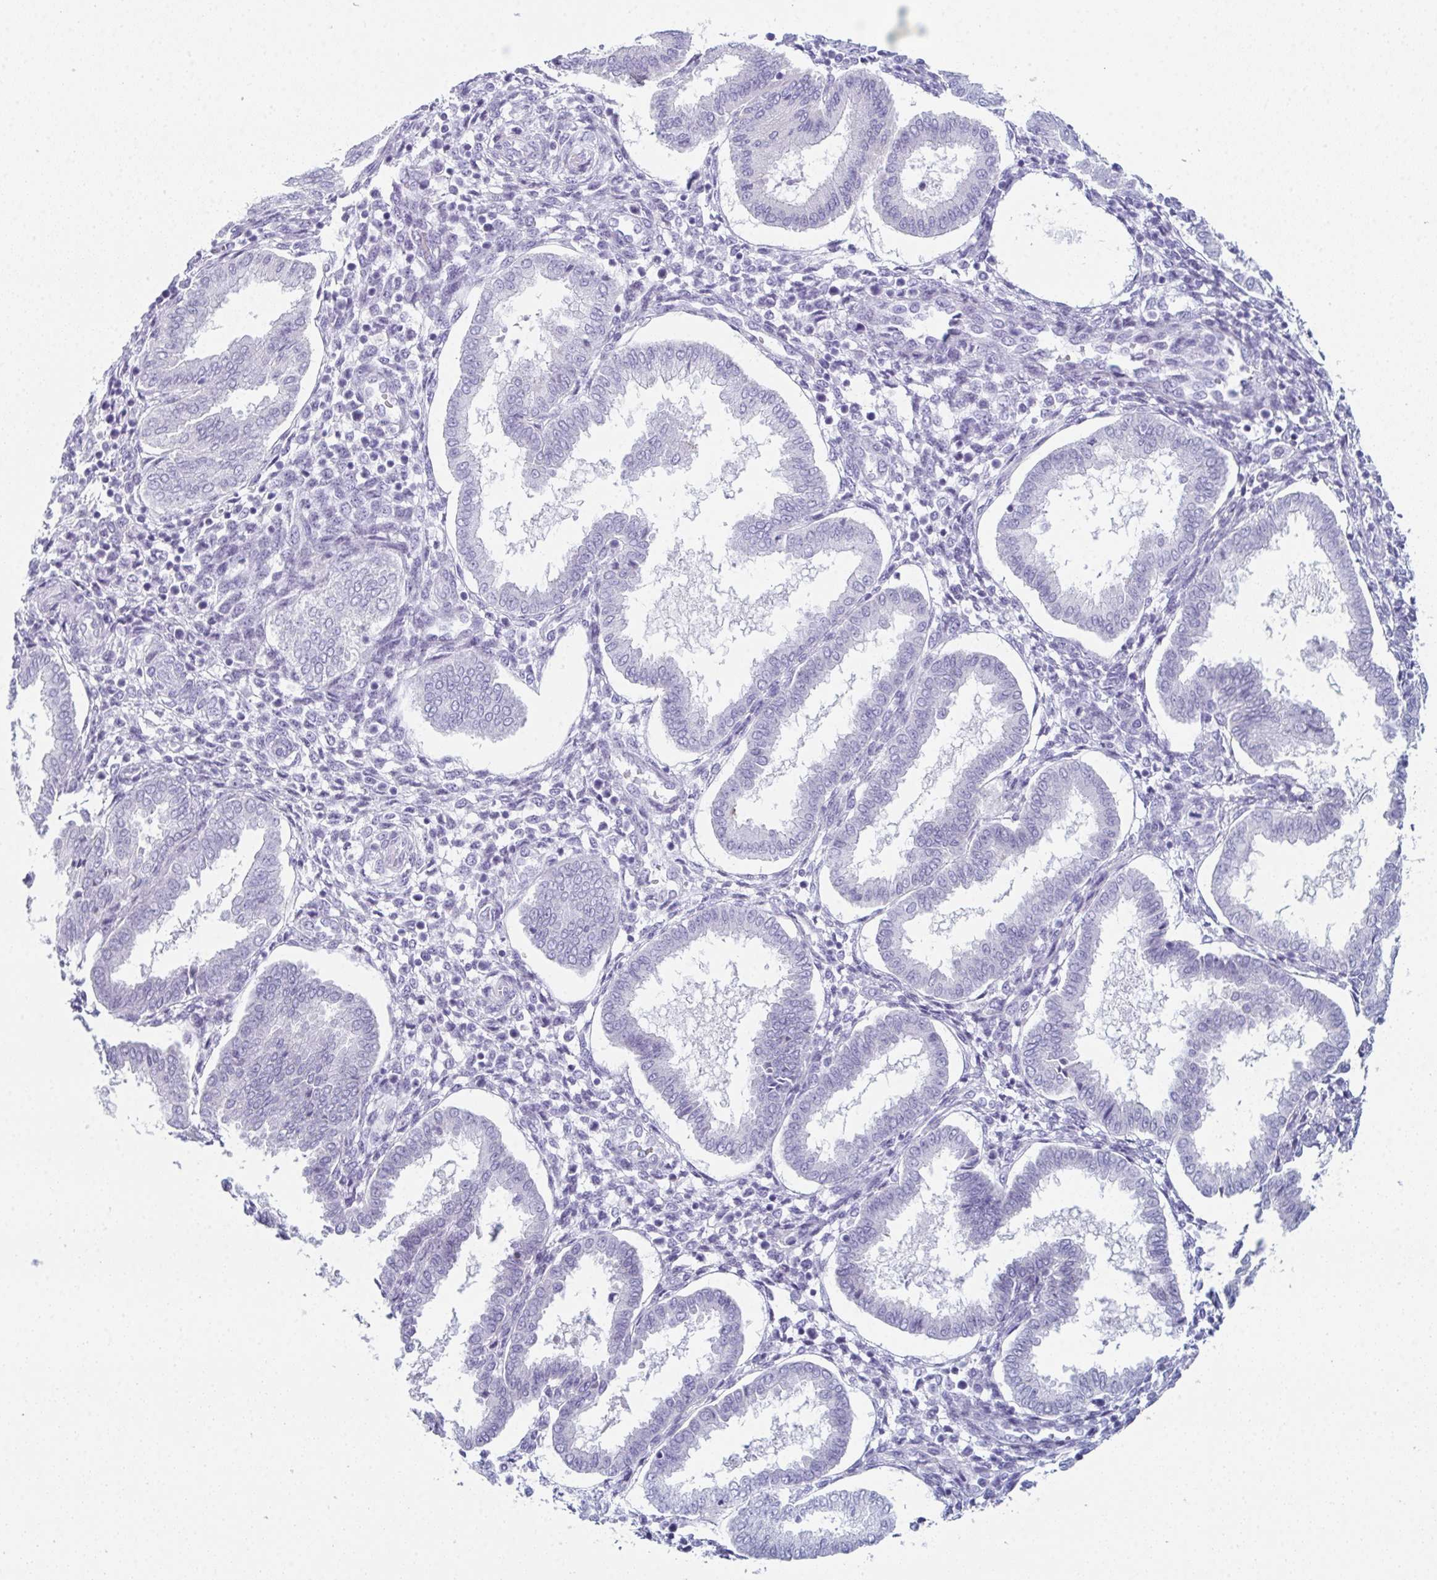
{"staining": {"intensity": "negative", "quantity": "none", "location": "none"}, "tissue": "endometrium", "cell_type": "Cells in endometrial stroma", "image_type": "normal", "snomed": [{"axis": "morphology", "description": "Normal tissue, NOS"}, {"axis": "topography", "description": "Endometrium"}], "caption": "The image demonstrates no significant expression in cells in endometrial stroma of endometrium. (DAB (3,3'-diaminobenzidine) IHC, high magnification).", "gene": "ENKUR", "patient": {"sex": "female", "age": 24}}